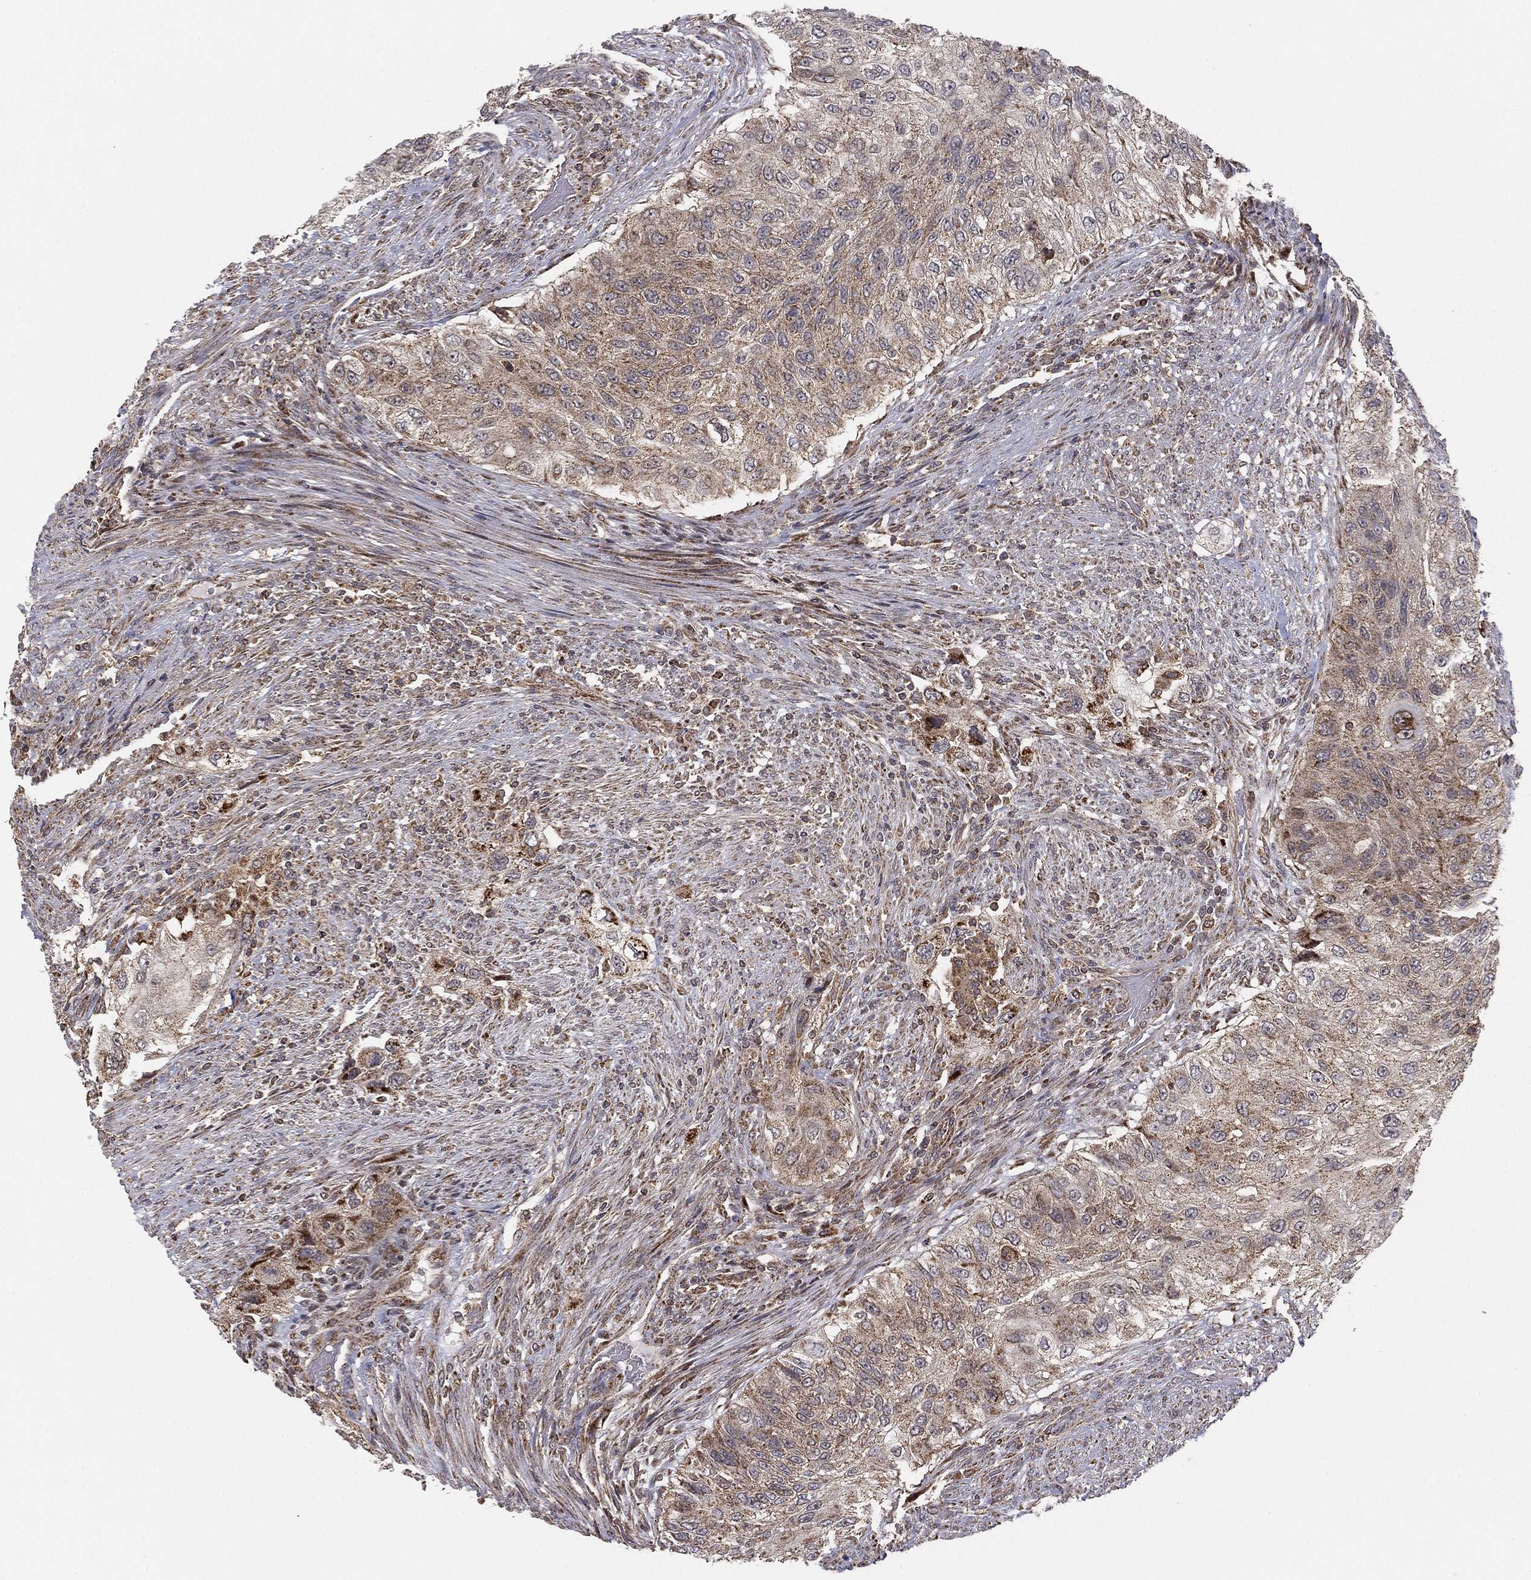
{"staining": {"intensity": "negative", "quantity": "none", "location": "none"}, "tissue": "urothelial cancer", "cell_type": "Tumor cells", "image_type": "cancer", "snomed": [{"axis": "morphology", "description": "Urothelial carcinoma, High grade"}, {"axis": "topography", "description": "Urinary bladder"}], "caption": "Tumor cells are negative for brown protein staining in high-grade urothelial carcinoma. (Stains: DAB immunohistochemistry with hematoxylin counter stain, Microscopy: brightfield microscopy at high magnification).", "gene": "MTOR", "patient": {"sex": "female", "age": 60}}